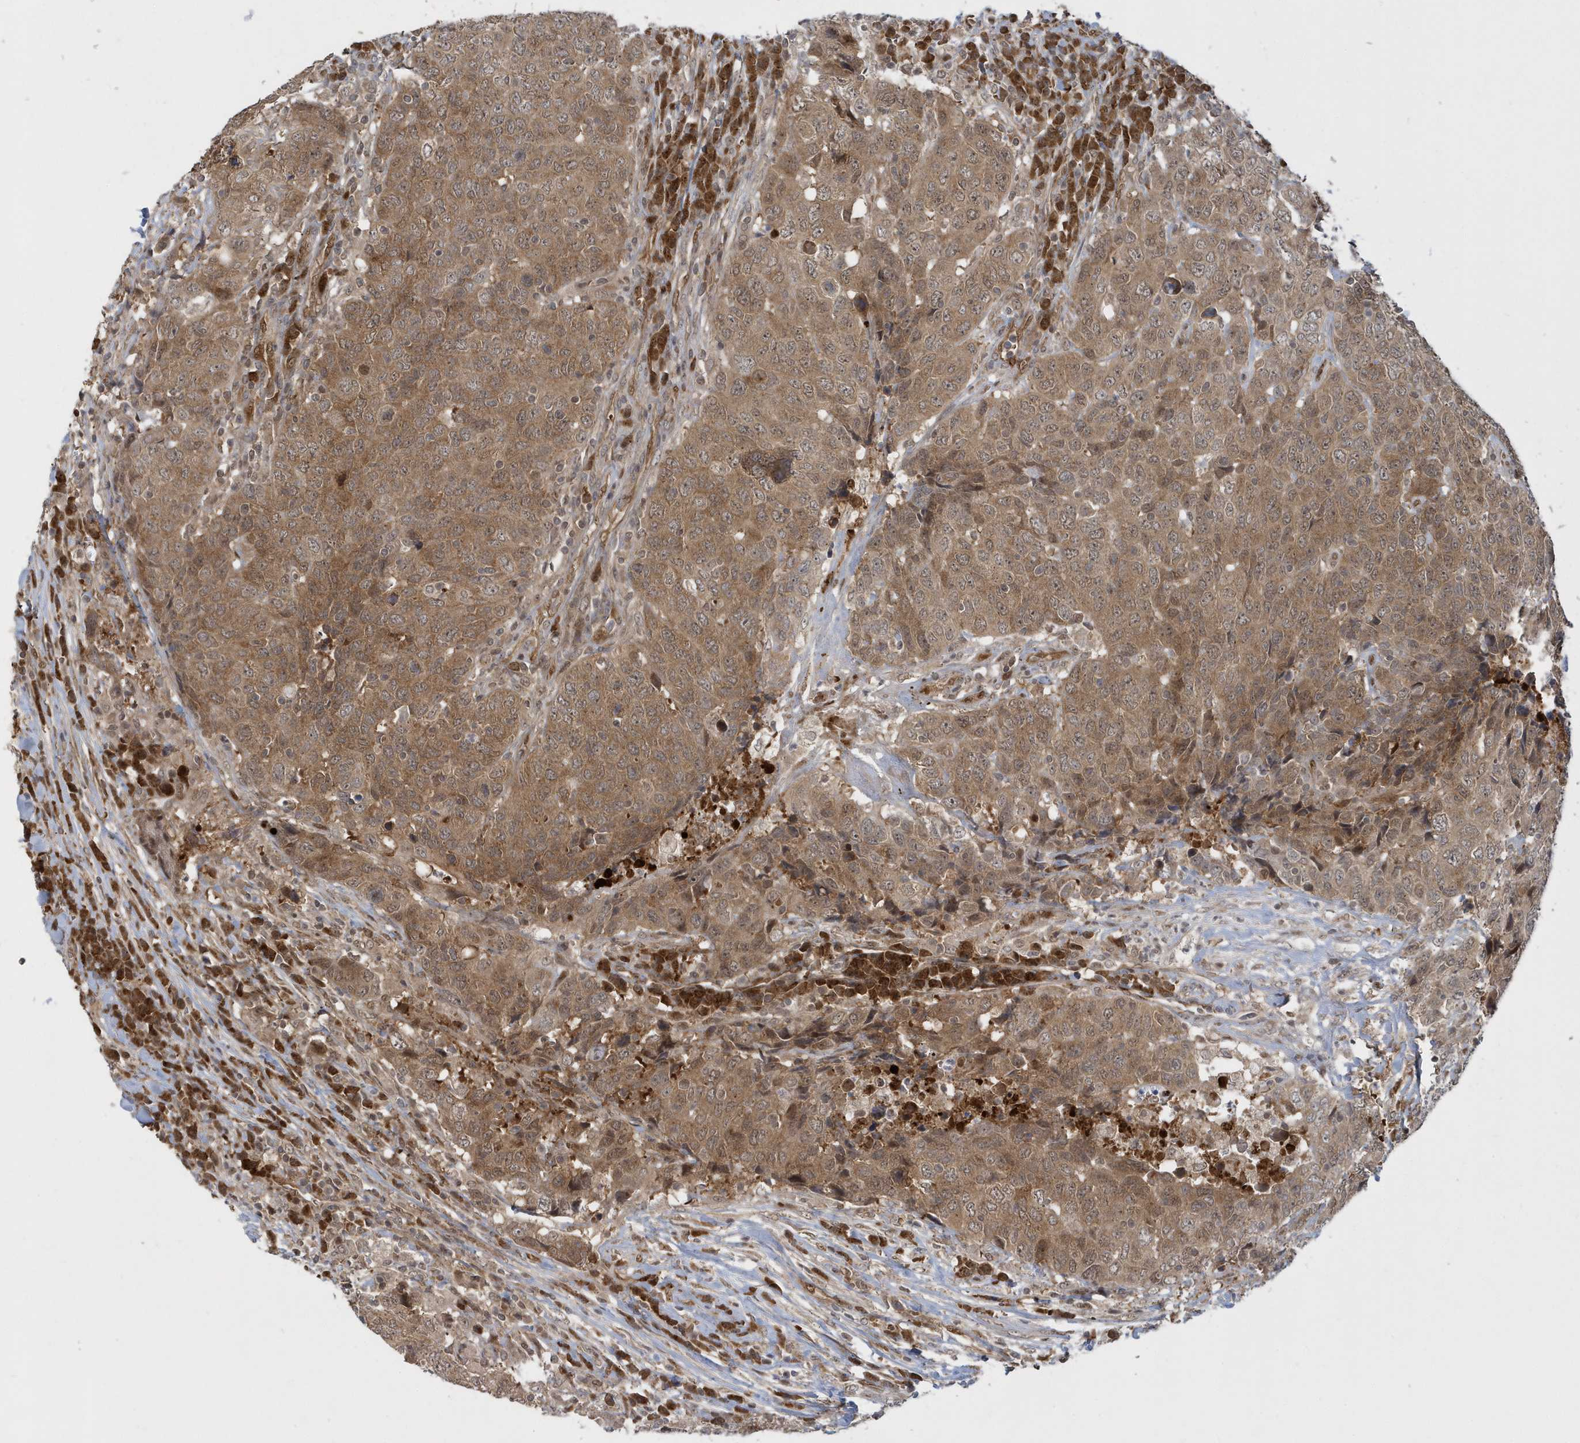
{"staining": {"intensity": "moderate", "quantity": ">75%", "location": "cytoplasmic/membranous"}, "tissue": "head and neck cancer", "cell_type": "Tumor cells", "image_type": "cancer", "snomed": [{"axis": "morphology", "description": "Squamous cell carcinoma, NOS"}, {"axis": "topography", "description": "Head-Neck"}], "caption": "Brown immunohistochemical staining in human head and neck cancer (squamous cell carcinoma) shows moderate cytoplasmic/membranous positivity in approximately >75% of tumor cells.", "gene": "ATG4A", "patient": {"sex": "male", "age": 66}}